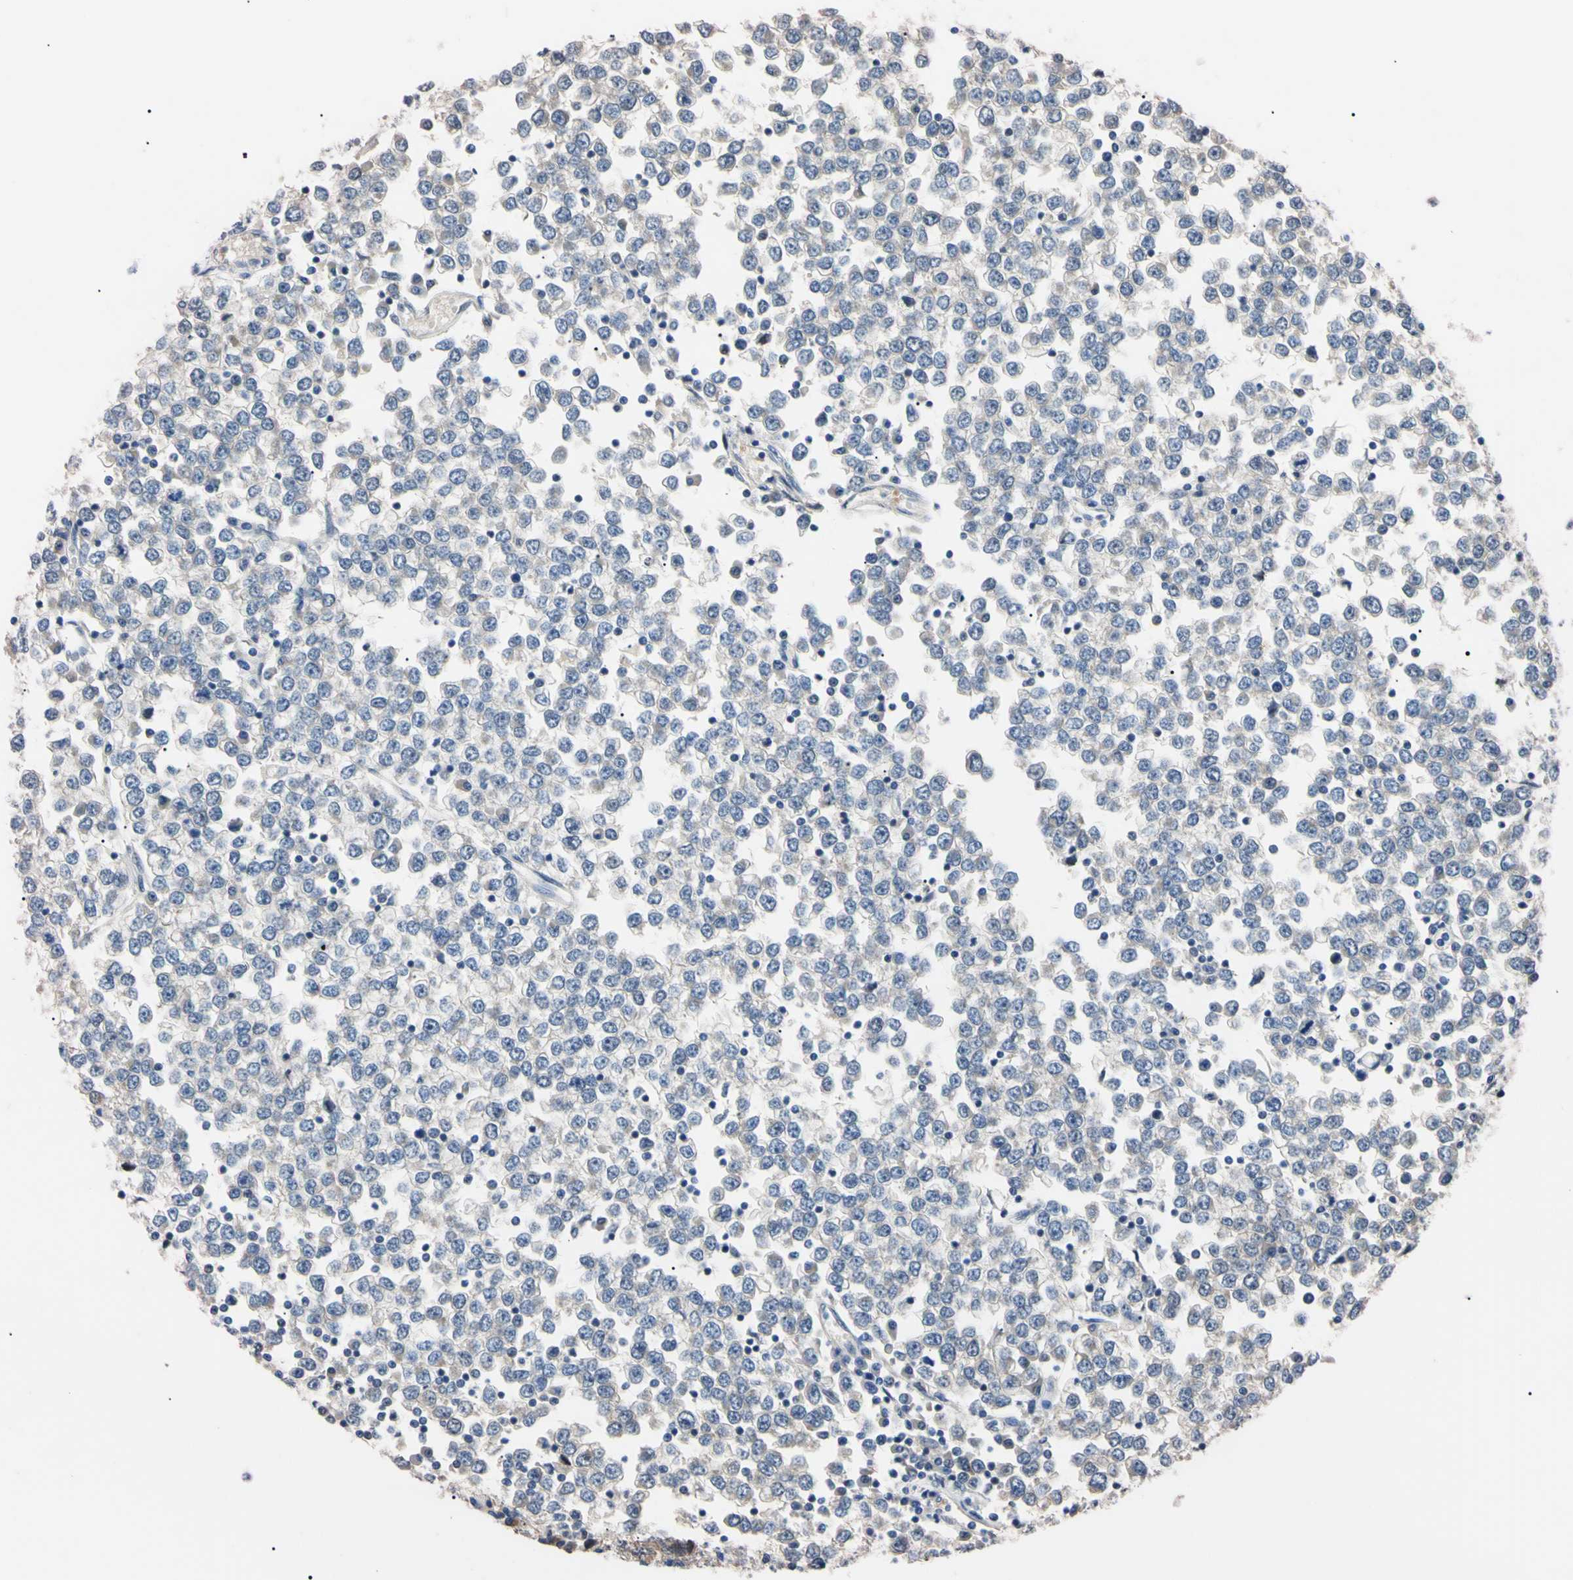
{"staining": {"intensity": "negative", "quantity": "none", "location": "none"}, "tissue": "testis cancer", "cell_type": "Tumor cells", "image_type": "cancer", "snomed": [{"axis": "morphology", "description": "Seminoma, NOS"}, {"axis": "topography", "description": "Testis"}], "caption": "Tumor cells show no significant protein positivity in testis seminoma.", "gene": "RARS1", "patient": {"sex": "male", "age": 65}}